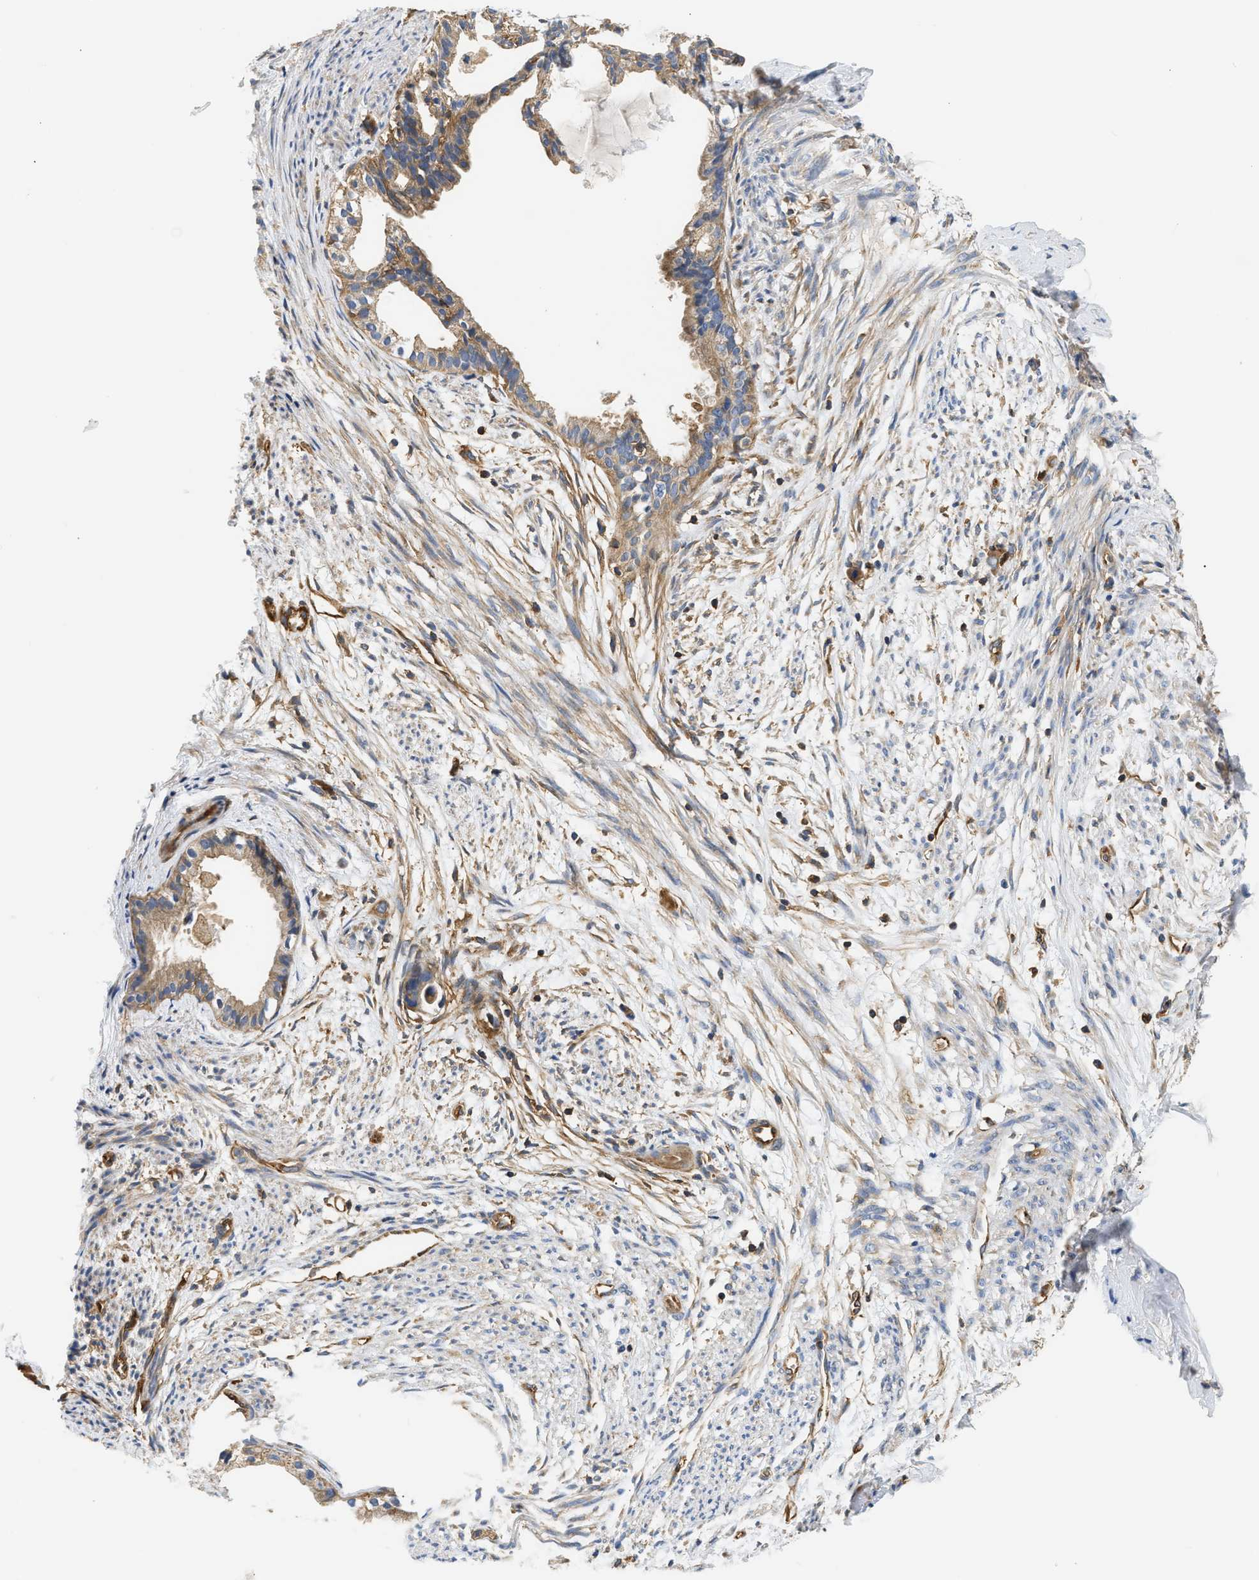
{"staining": {"intensity": "moderate", "quantity": ">75%", "location": "cytoplasmic/membranous"}, "tissue": "cervical cancer", "cell_type": "Tumor cells", "image_type": "cancer", "snomed": [{"axis": "morphology", "description": "Normal tissue, NOS"}, {"axis": "morphology", "description": "Adenocarcinoma, NOS"}, {"axis": "topography", "description": "Cervix"}, {"axis": "topography", "description": "Endometrium"}], "caption": "Adenocarcinoma (cervical) tissue exhibits moderate cytoplasmic/membranous staining in about >75% of tumor cells, visualized by immunohistochemistry. (DAB IHC with brightfield microscopy, high magnification).", "gene": "SAMD9L", "patient": {"sex": "female", "age": 86}}